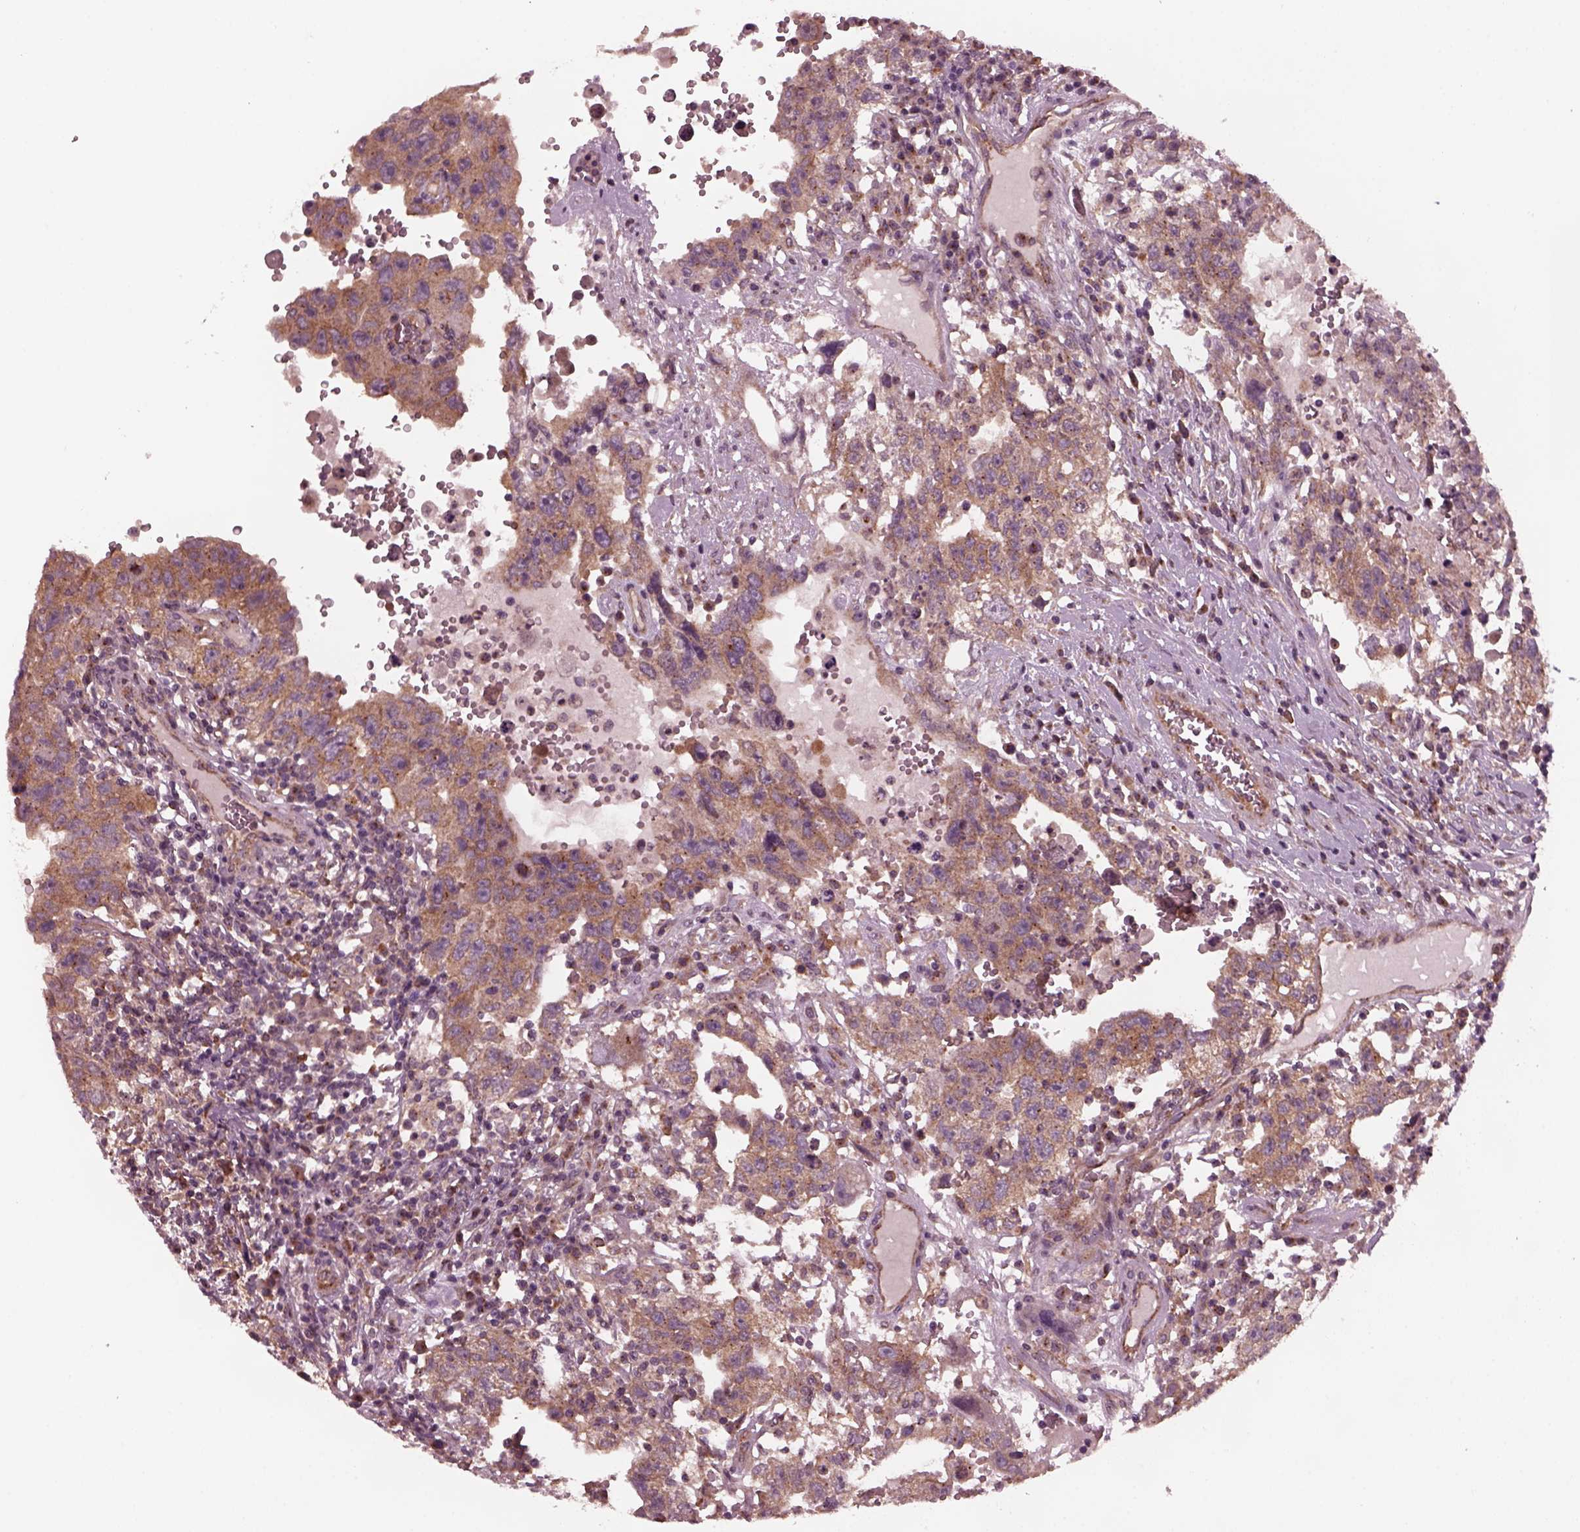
{"staining": {"intensity": "moderate", "quantity": ">75%", "location": "cytoplasmic/membranous"}, "tissue": "testis cancer", "cell_type": "Tumor cells", "image_type": "cancer", "snomed": [{"axis": "morphology", "description": "Carcinoma, Embryonal, NOS"}, {"axis": "topography", "description": "Testis"}], "caption": "Immunohistochemical staining of human testis cancer (embryonal carcinoma) displays medium levels of moderate cytoplasmic/membranous protein positivity in approximately >75% of tumor cells.", "gene": "TUBG1", "patient": {"sex": "male", "age": 26}}